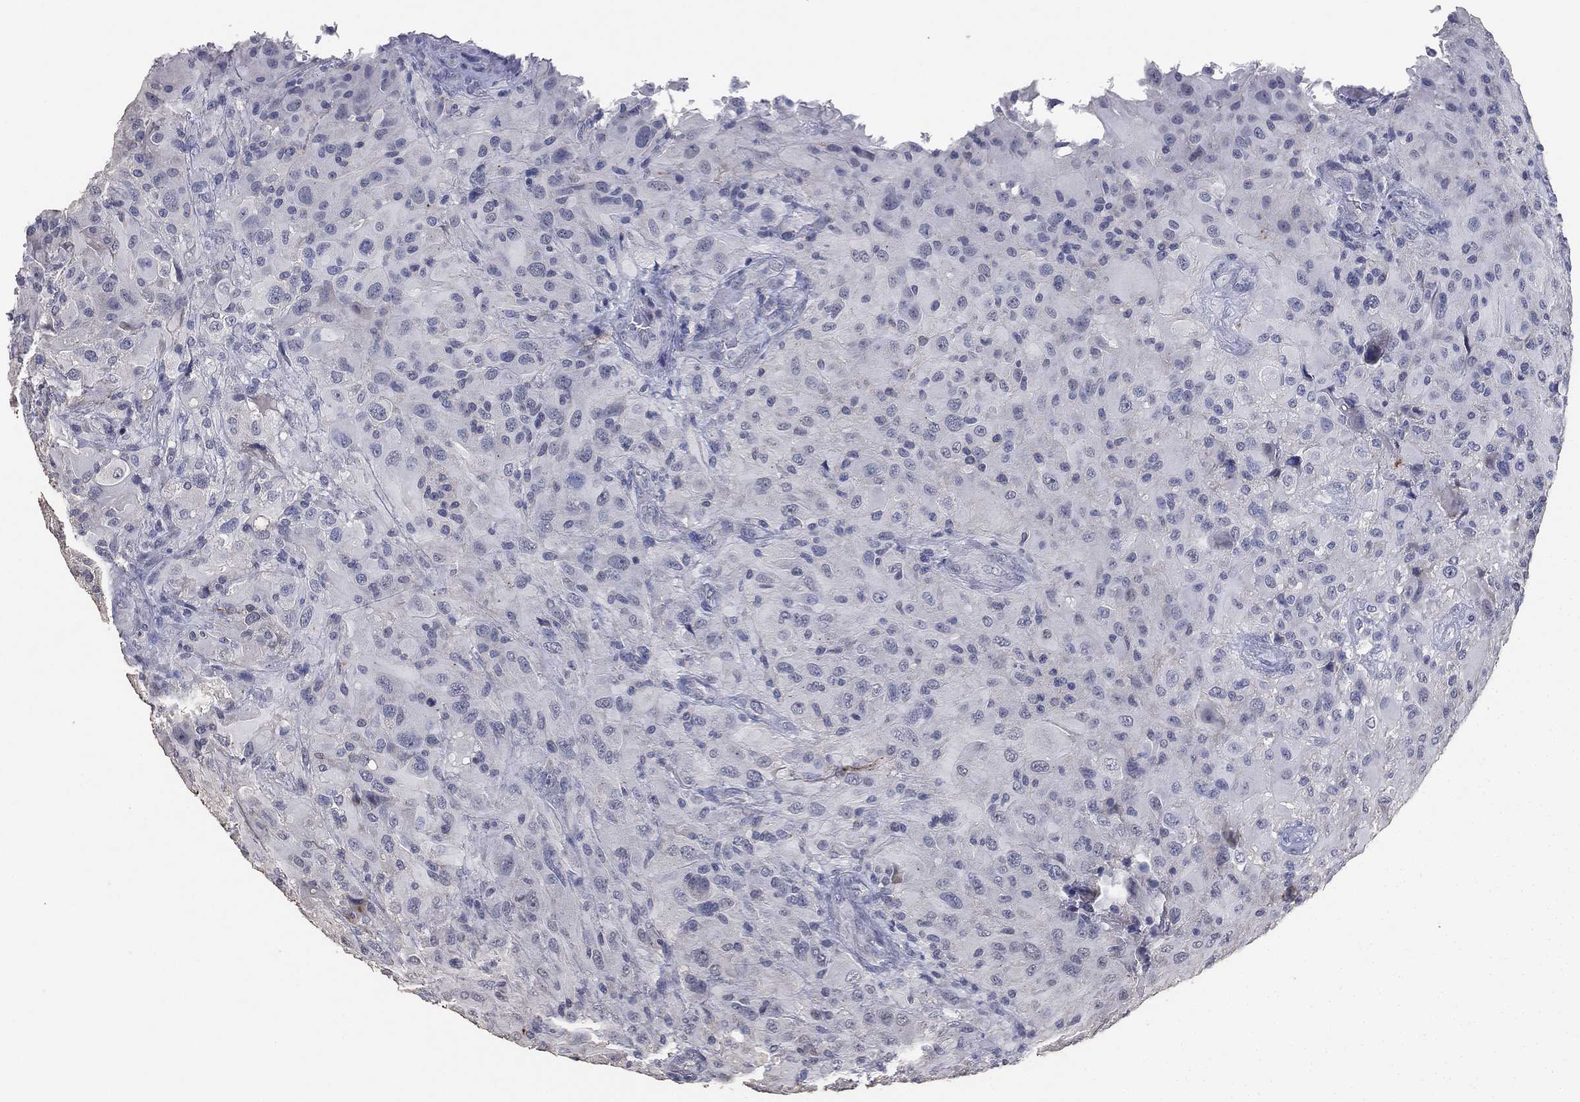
{"staining": {"intensity": "negative", "quantity": "none", "location": "none"}, "tissue": "glioma", "cell_type": "Tumor cells", "image_type": "cancer", "snomed": [{"axis": "morphology", "description": "Glioma, malignant, High grade"}, {"axis": "topography", "description": "Cerebral cortex"}], "caption": "Human malignant glioma (high-grade) stained for a protein using IHC displays no positivity in tumor cells.", "gene": "DSG1", "patient": {"sex": "male", "age": 35}}